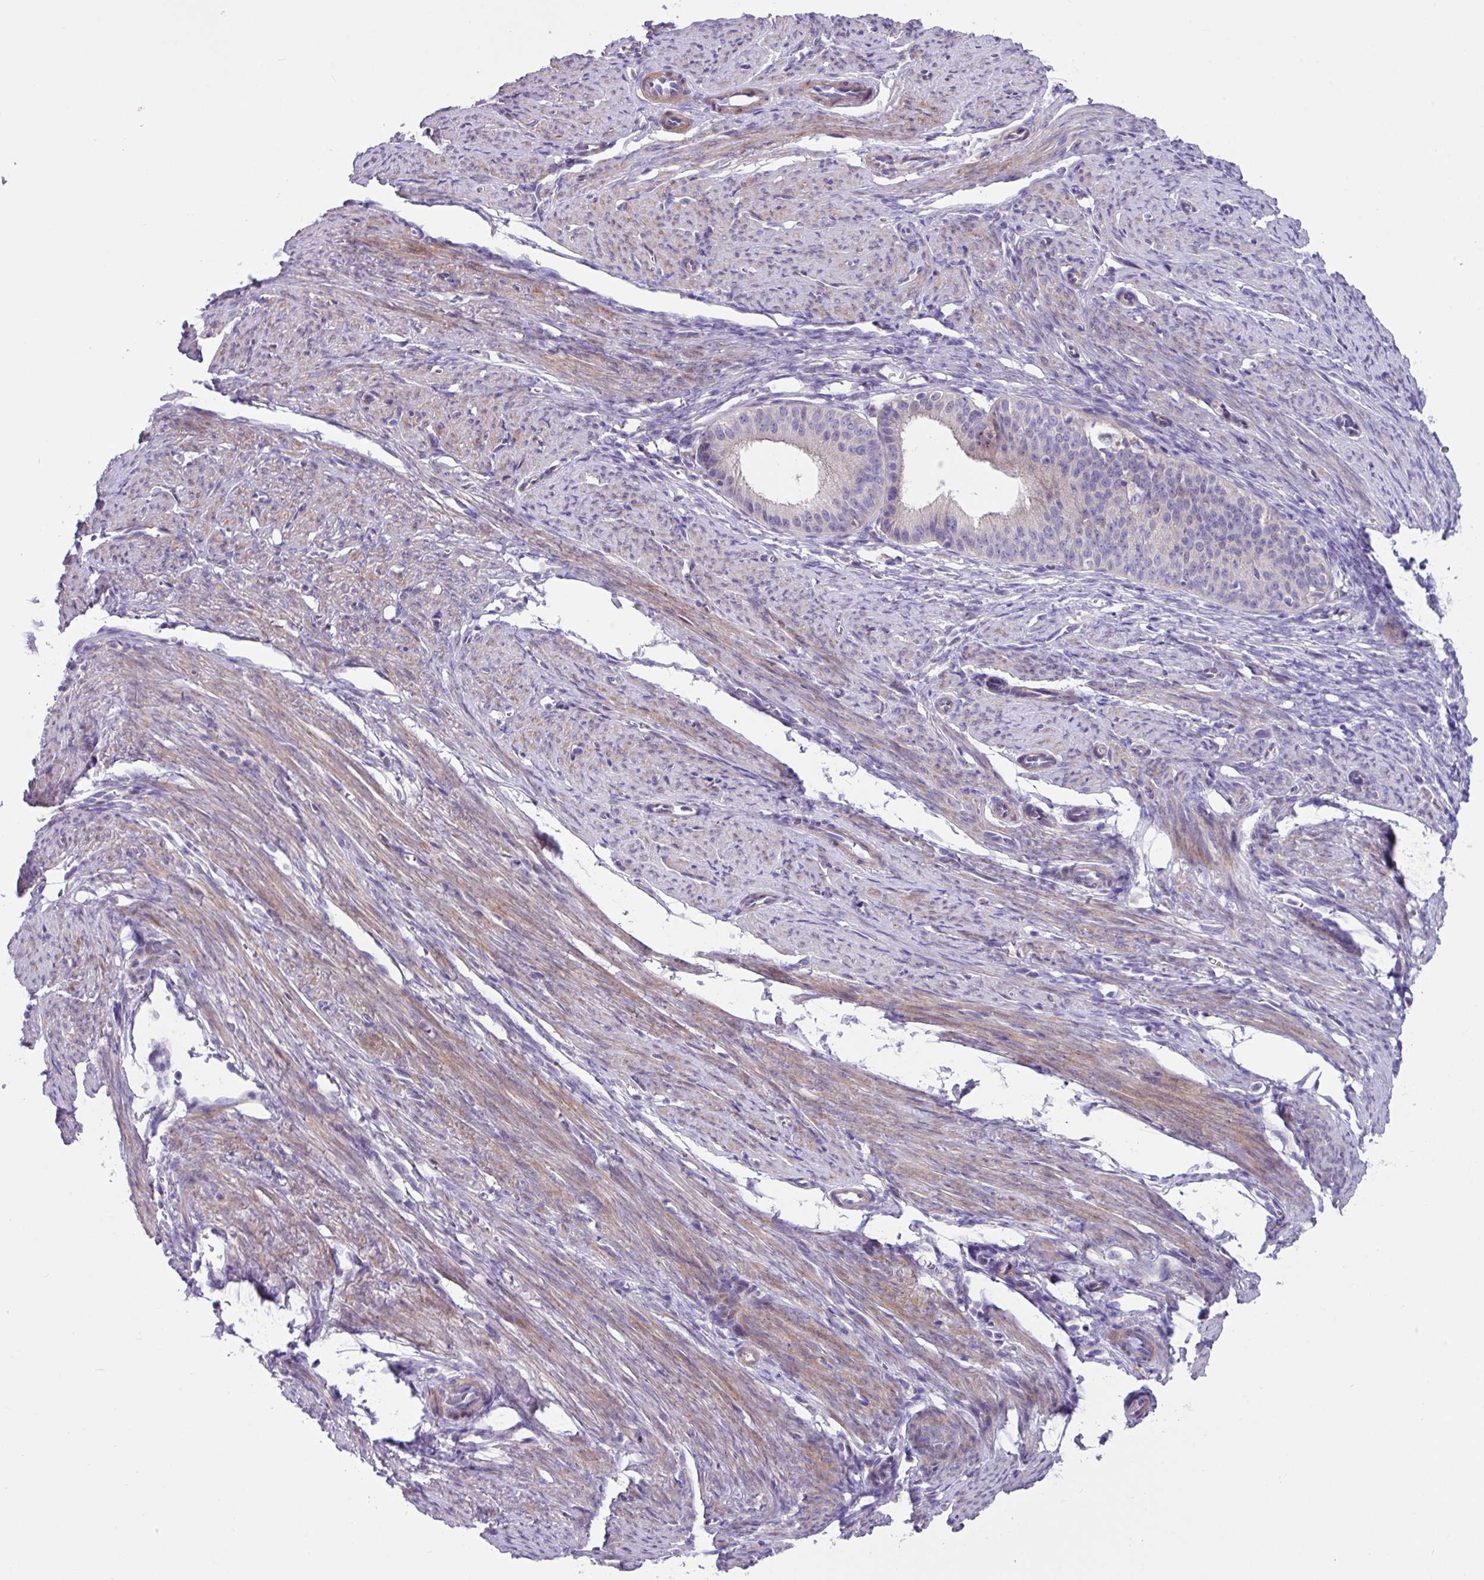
{"staining": {"intensity": "weak", "quantity": "<25%", "location": "cytoplasmic/membranous"}, "tissue": "endometrial cancer", "cell_type": "Tumor cells", "image_type": "cancer", "snomed": [{"axis": "morphology", "description": "Adenocarcinoma, NOS"}, {"axis": "topography", "description": "Endometrium"}], "caption": "IHC micrograph of adenocarcinoma (endometrial) stained for a protein (brown), which exhibits no positivity in tumor cells. Brightfield microscopy of immunohistochemistry (IHC) stained with DAB (3,3'-diaminobenzidine) (brown) and hematoxylin (blue), captured at high magnification.", "gene": "IQCJ", "patient": {"sex": "female", "age": 51}}